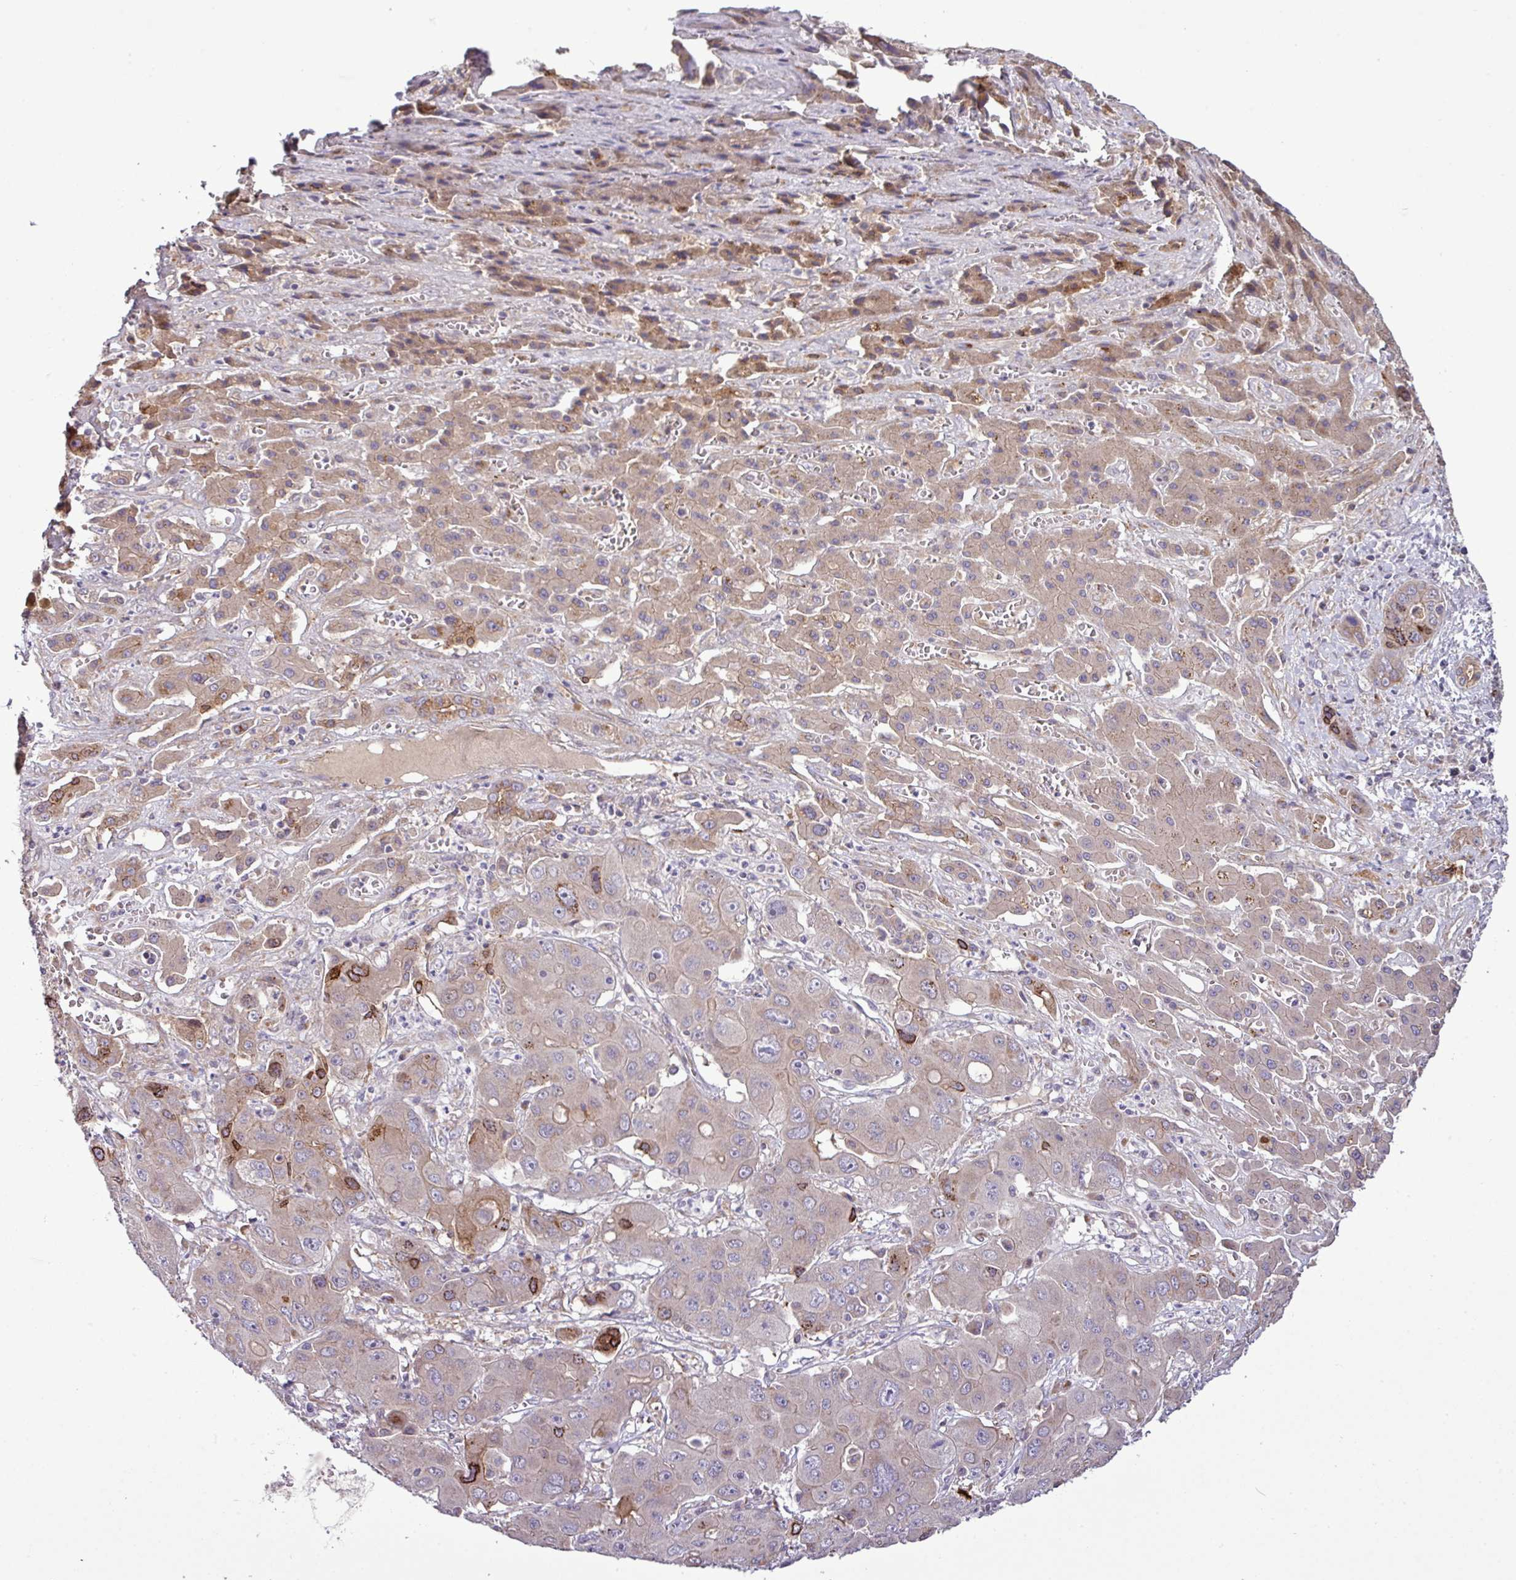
{"staining": {"intensity": "moderate", "quantity": "<25%", "location": "cytoplasmic/membranous"}, "tissue": "liver cancer", "cell_type": "Tumor cells", "image_type": "cancer", "snomed": [{"axis": "morphology", "description": "Cholangiocarcinoma"}, {"axis": "topography", "description": "Liver"}], "caption": "Protein expression analysis of human liver cholangiocarcinoma reveals moderate cytoplasmic/membranous positivity in approximately <25% of tumor cells. The staining was performed using DAB to visualize the protein expression in brown, while the nuclei were stained in blue with hematoxylin (Magnification: 20x).", "gene": "XIAP", "patient": {"sex": "male", "age": 67}}